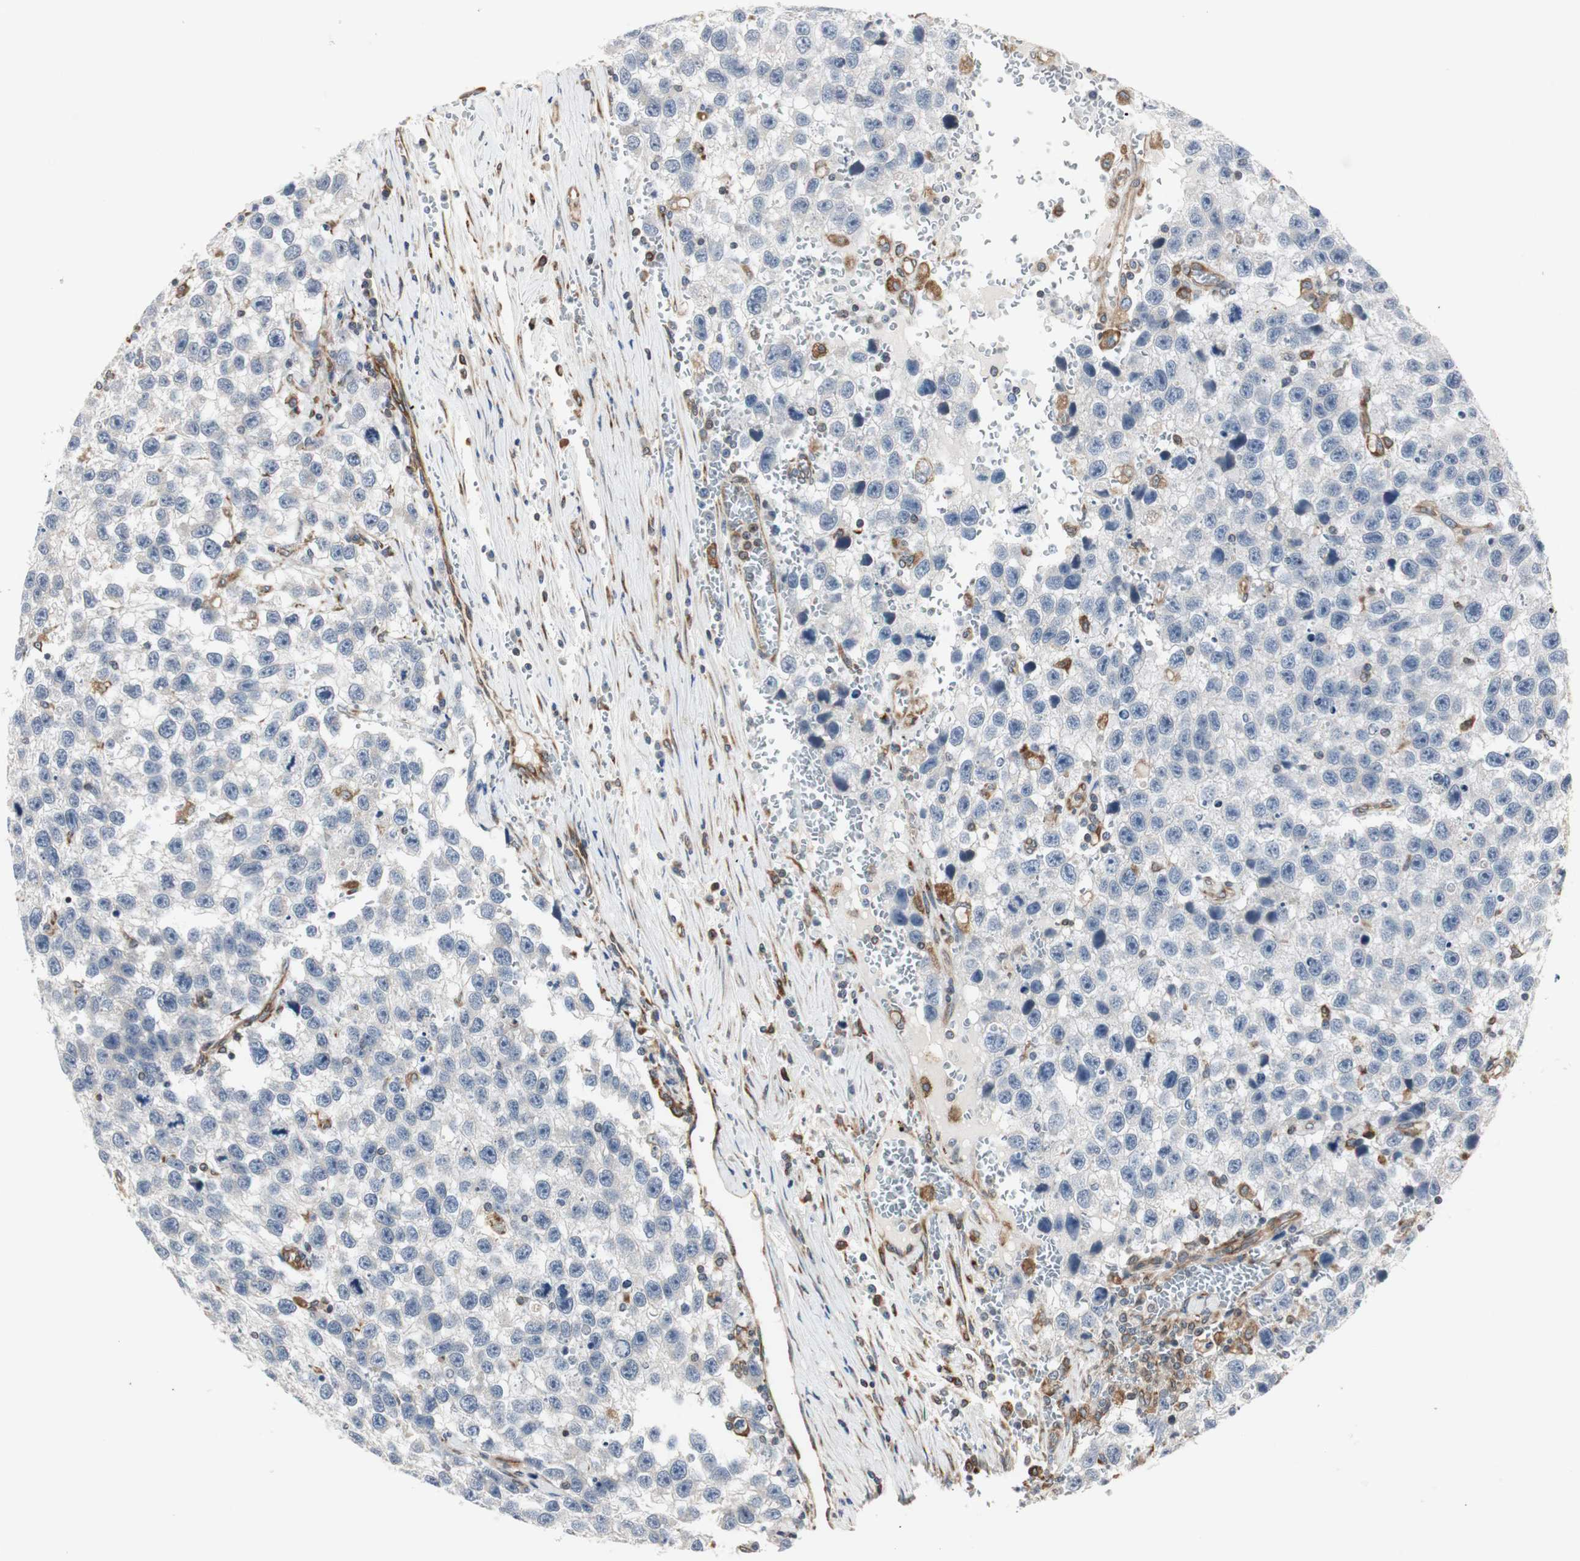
{"staining": {"intensity": "negative", "quantity": "none", "location": "none"}, "tissue": "testis cancer", "cell_type": "Tumor cells", "image_type": "cancer", "snomed": [{"axis": "morphology", "description": "Seminoma, NOS"}, {"axis": "topography", "description": "Testis"}], "caption": "A high-resolution image shows immunohistochemistry (IHC) staining of testis seminoma, which shows no significant expression in tumor cells.", "gene": "H6PD", "patient": {"sex": "male", "age": 33}}